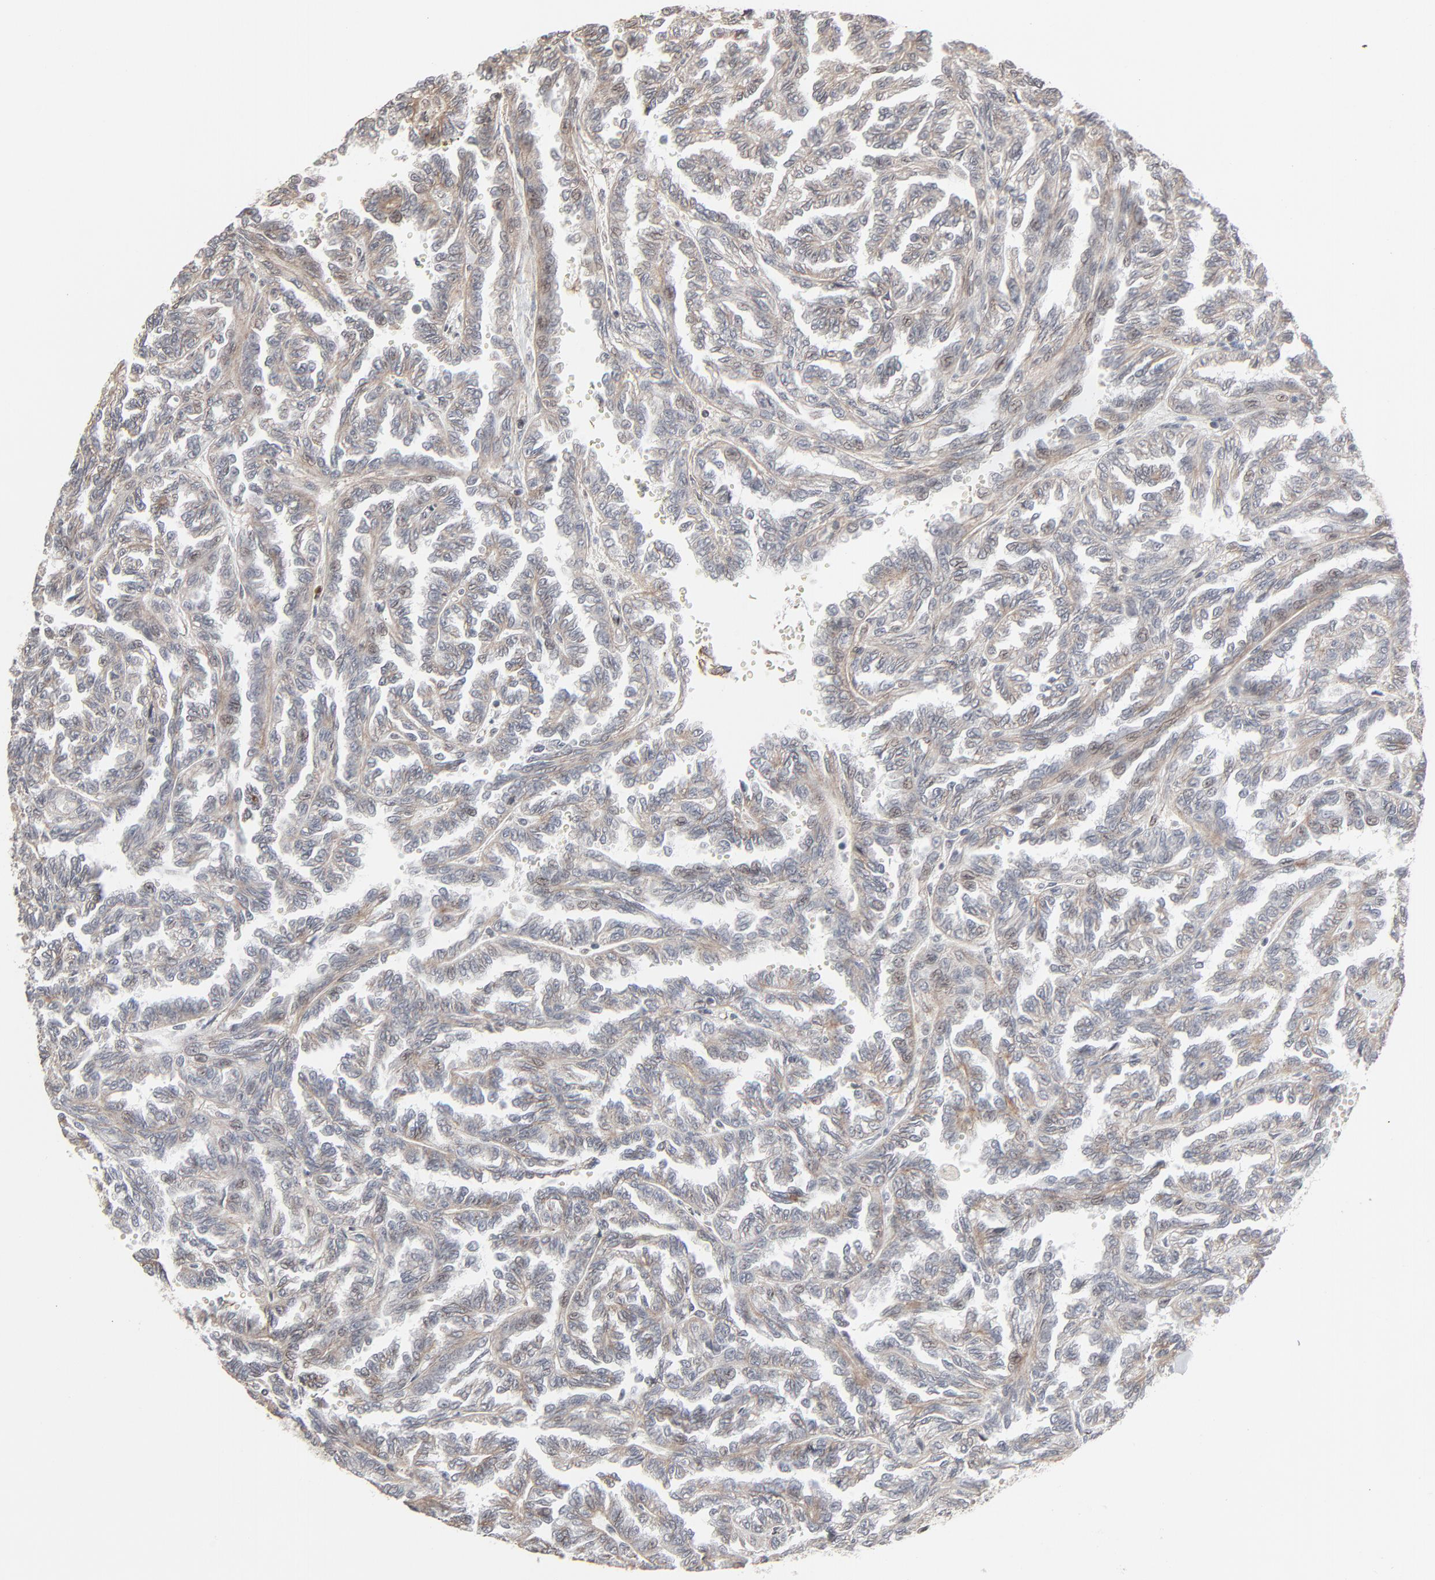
{"staining": {"intensity": "weak", "quantity": ">75%", "location": "cytoplasmic/membranous"}, "tissue": "renal cancer", "cell_type": "Tumor cells", "image_type": "cancer", "snomed": [{"axis": "morphology", "description": "Inflammation, NOS"}, {"axis": "morphology", "description": "Adenocarcinoma, NOS"}, {"axis": "topography", "description": "Kidney"}], "caption": "Immunohistochemical staining of renal cancer demonstrates low levels of weak cytoplasmic/membranous expression in approximately >75% of tumor cells.", "gene": "CTNND1", "patient": {"sex": "male", "age": 68}}